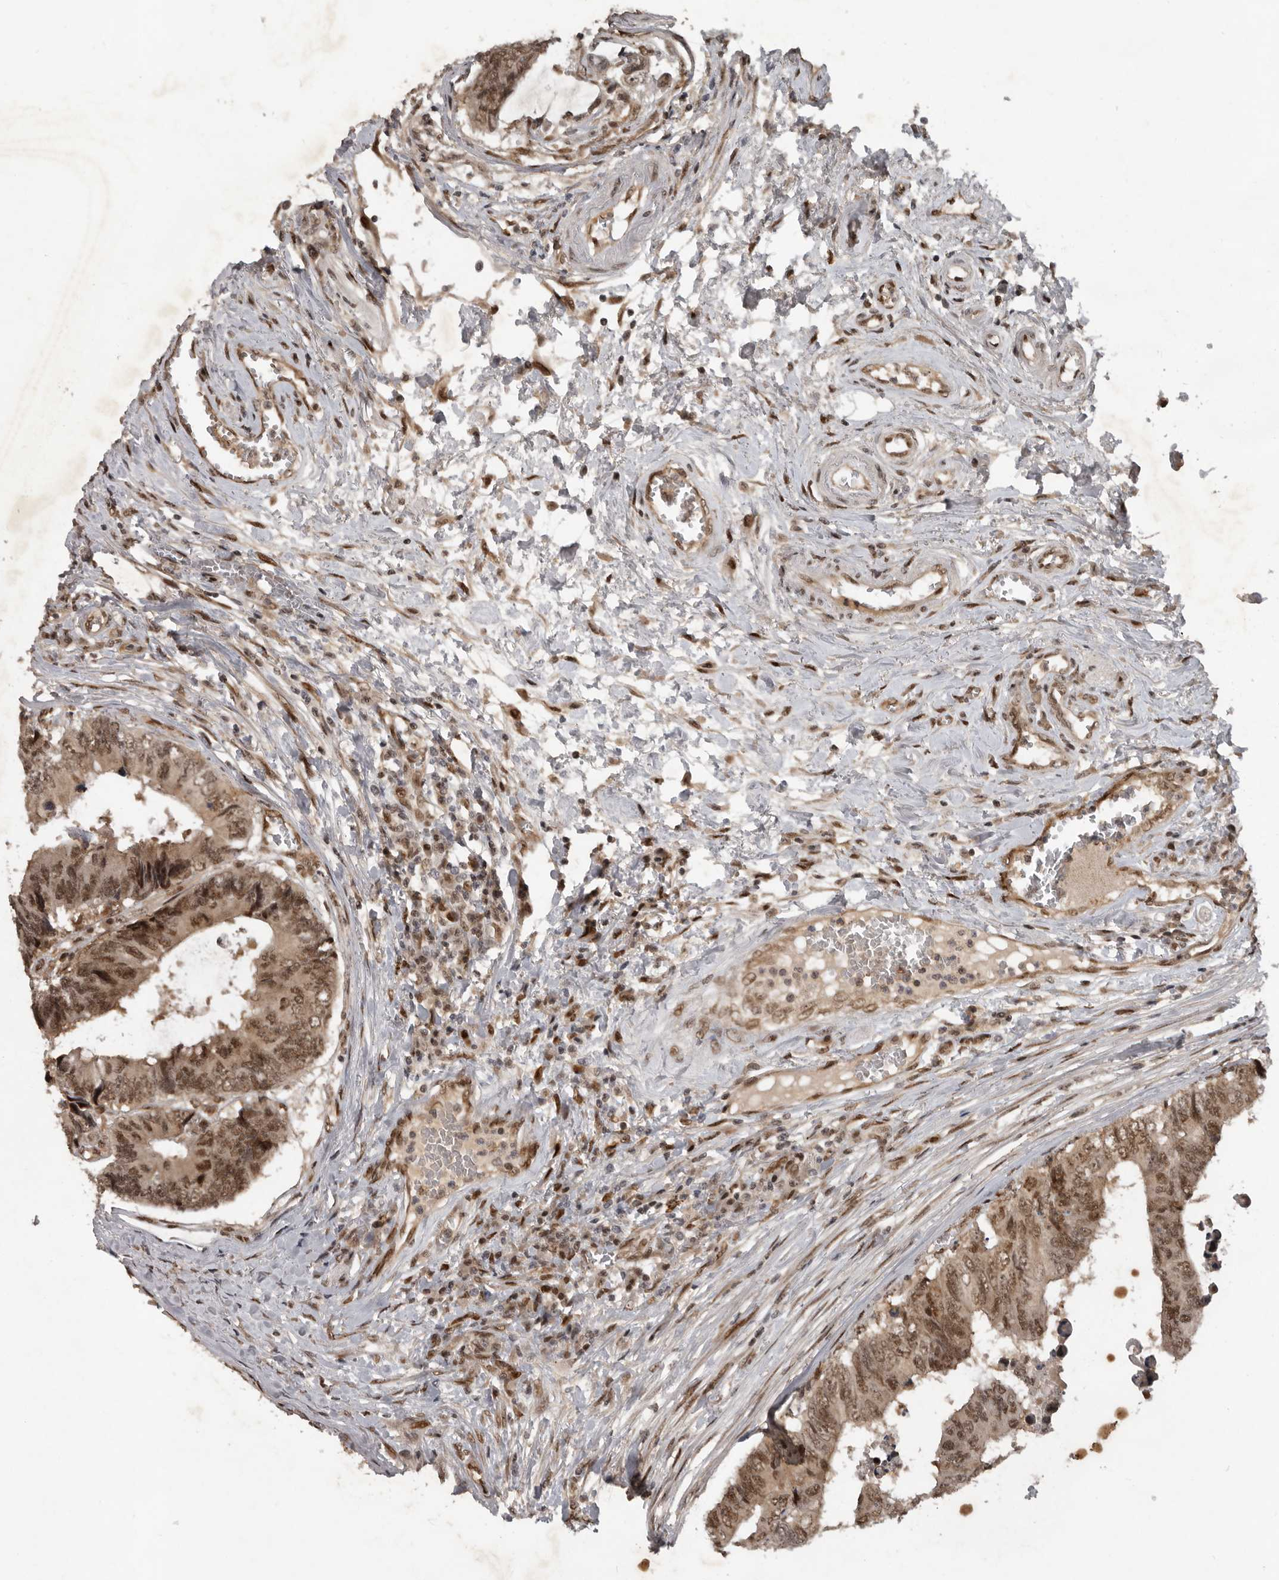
{"staining": {"intensity": "moderate", "quantity": ">75%", "location": "nuclear"}, "tissue": "colorectal cancer", "cell_type": "Tumor cells", "image_type": "cancer", "snomed": [{"axis": "morphology", "description": "Adenocarcinoma, NOS"}, {"axis": "topography", "description": "Rectum"}], "caption": "IHC micrograph of neoplastic tissue: human colorectal cancer (adenocarcinoma) stained using immunohistochemistry displays medium levels of moderate protein expression localized specifically in the nuclear of tumor cells, appearing as a nuclear brown color.", "gene": "CDC27", "patient": {"sex": "male", "age": 84}}